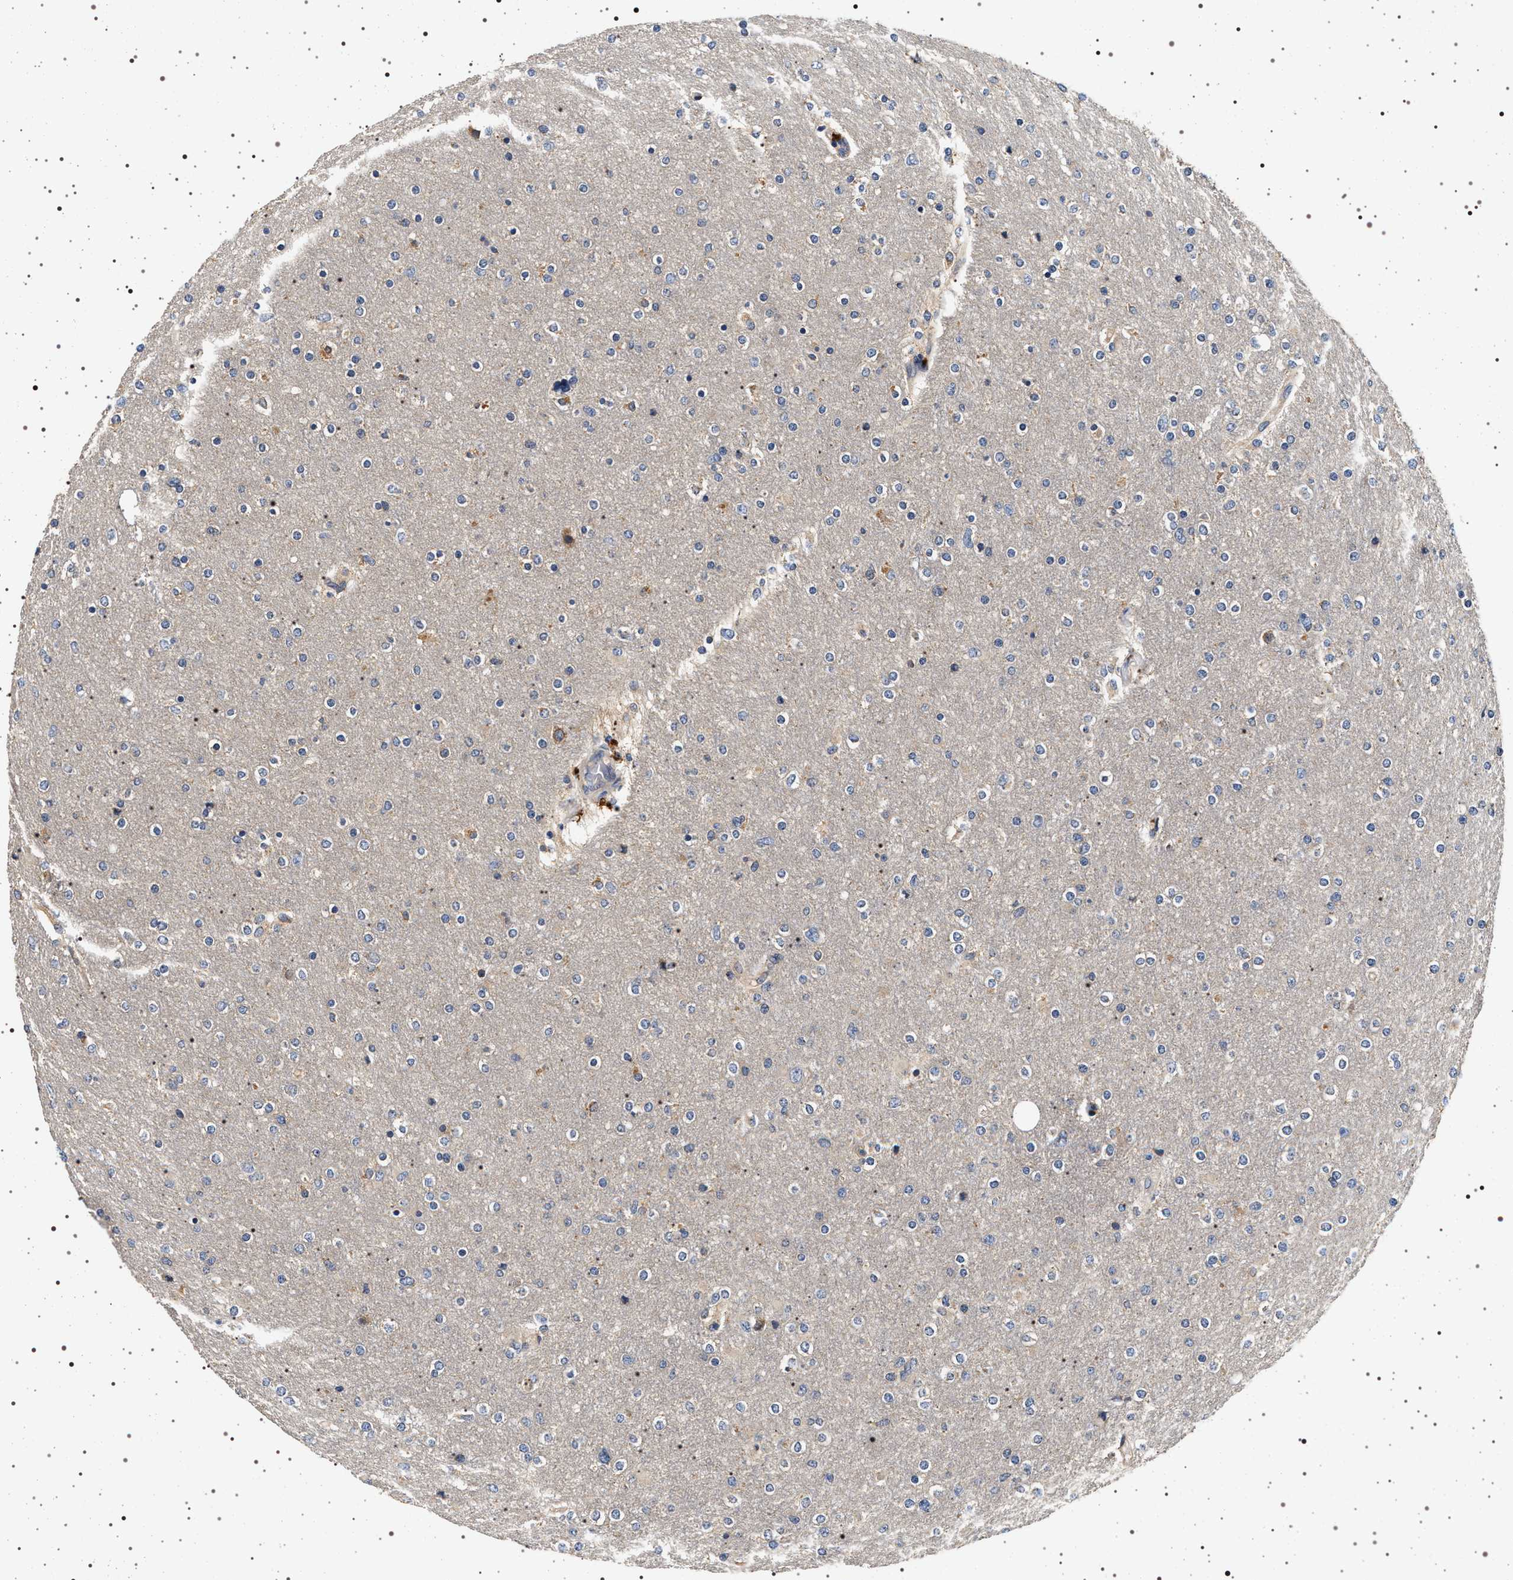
{"staining": {"intensity": "negative", "quantity": "none", "location": "none"}, "tissue": "glioma", "cell_type": "Tumor cells", "image_type": "cancer", "snomed": [{"axis": "morphology", "description": "Glioma, malignant, High grade"}, {"axis": "topography", "description": "Cerebral cortex"}], "caption": "Immunohistochemistry (IHC) micrograph of glioma stained for a protein (brown), which reveals no positivity in tumor cells. (DAB (3,3'-diaminobenzidine) IHC with hematoxylin counter stain).", "gene": "DCBLD2", "patient": {"sex": "female", "age": 36}}